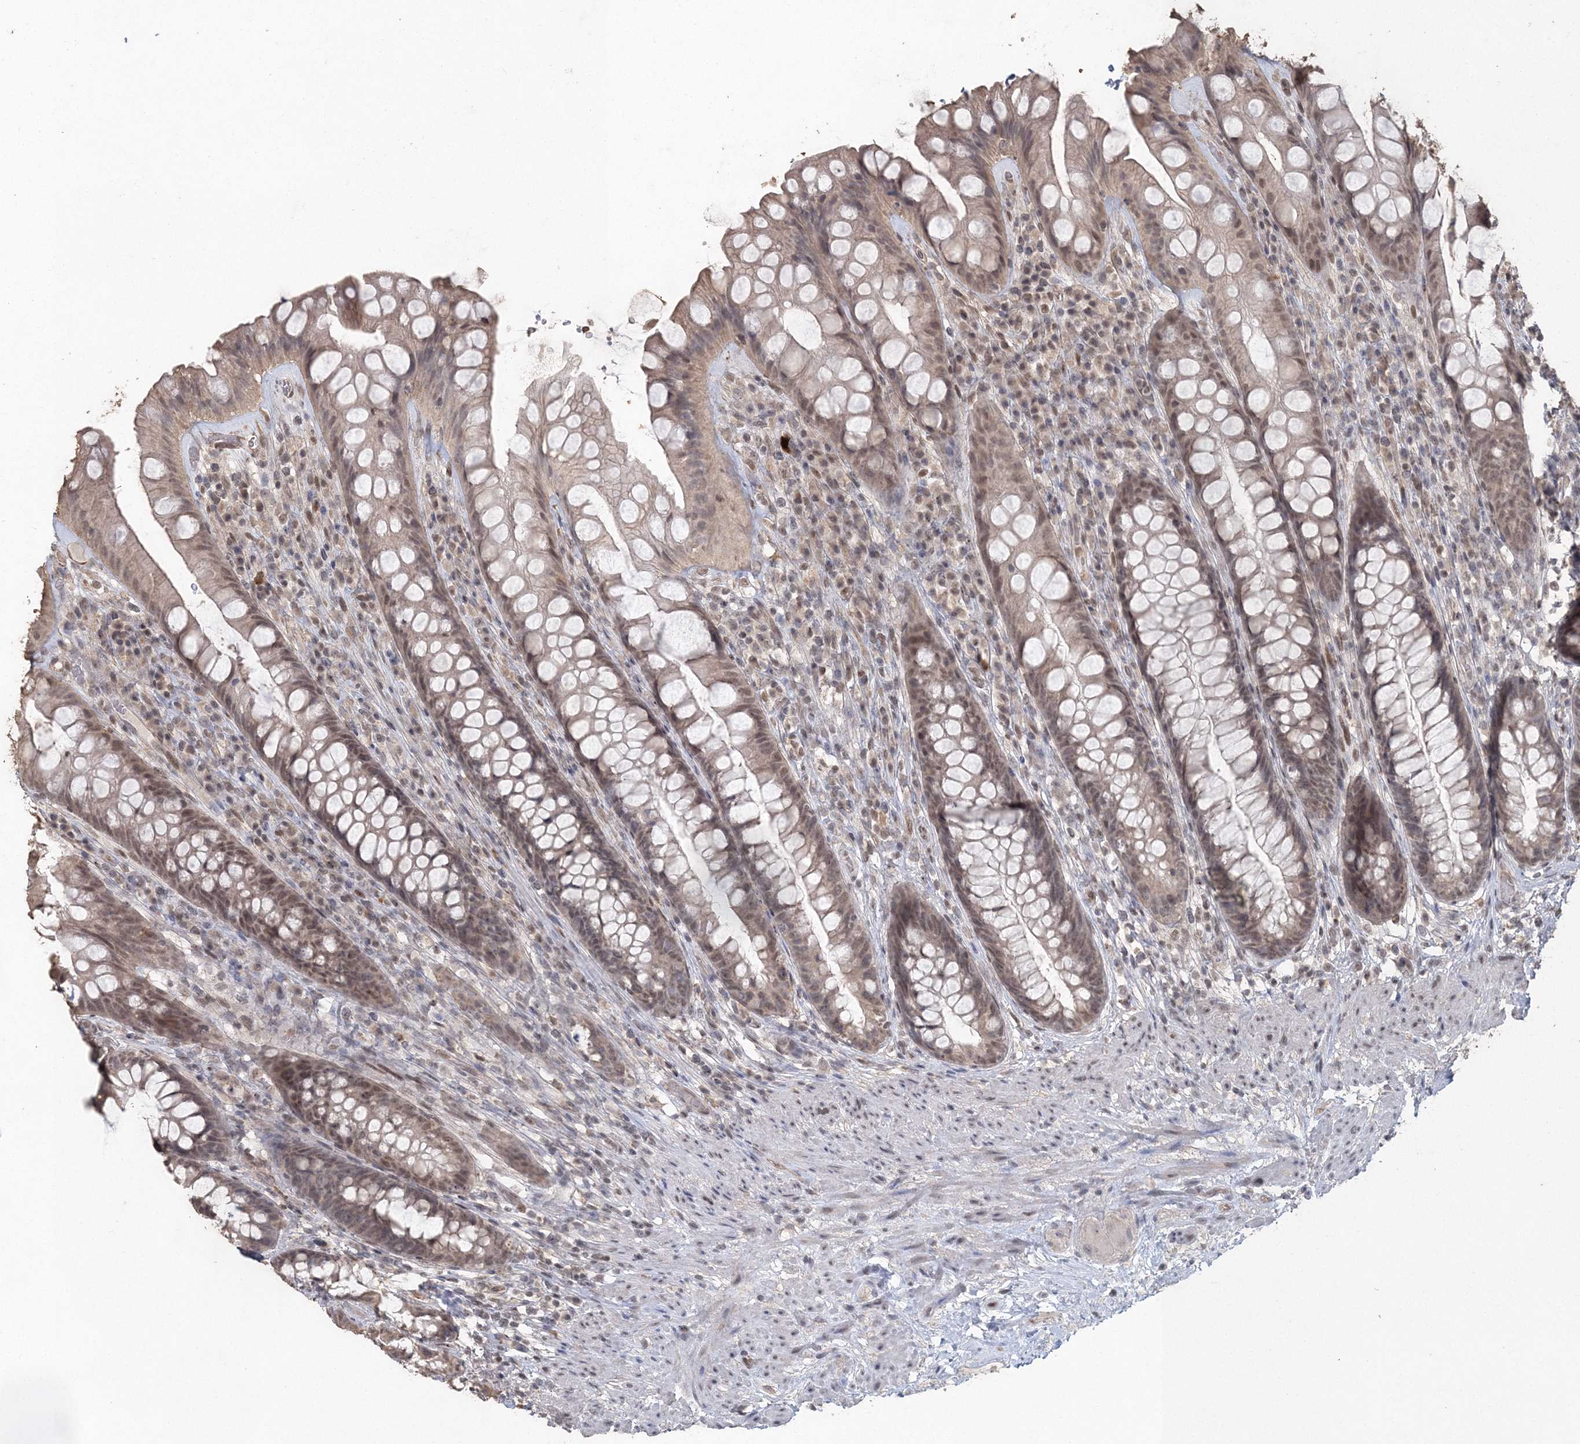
{"staining": {"intensity": "weak", "quantity": "25%-75%", "location": "cytoplasmic/membranous,nuclear"}, "tissue": "rectum", "cell_type": "Glandular cells", "image_type": "normal", "snomed": [{"axis": "morphology", "description": "Normal tissue, NOS"}, {"axis": "topography", "description": "Rectum"}], "caption": "The micrograph shows a brown stain indicating the presence of a protein in the cytoplasmic/membranous,nuclear of glandular cells in rectum. (brown staining indicates protein expression, while blue staining denotes nuclei).", "gene": "UIMC1", "patient": {"sex": "male", "age": 74}}